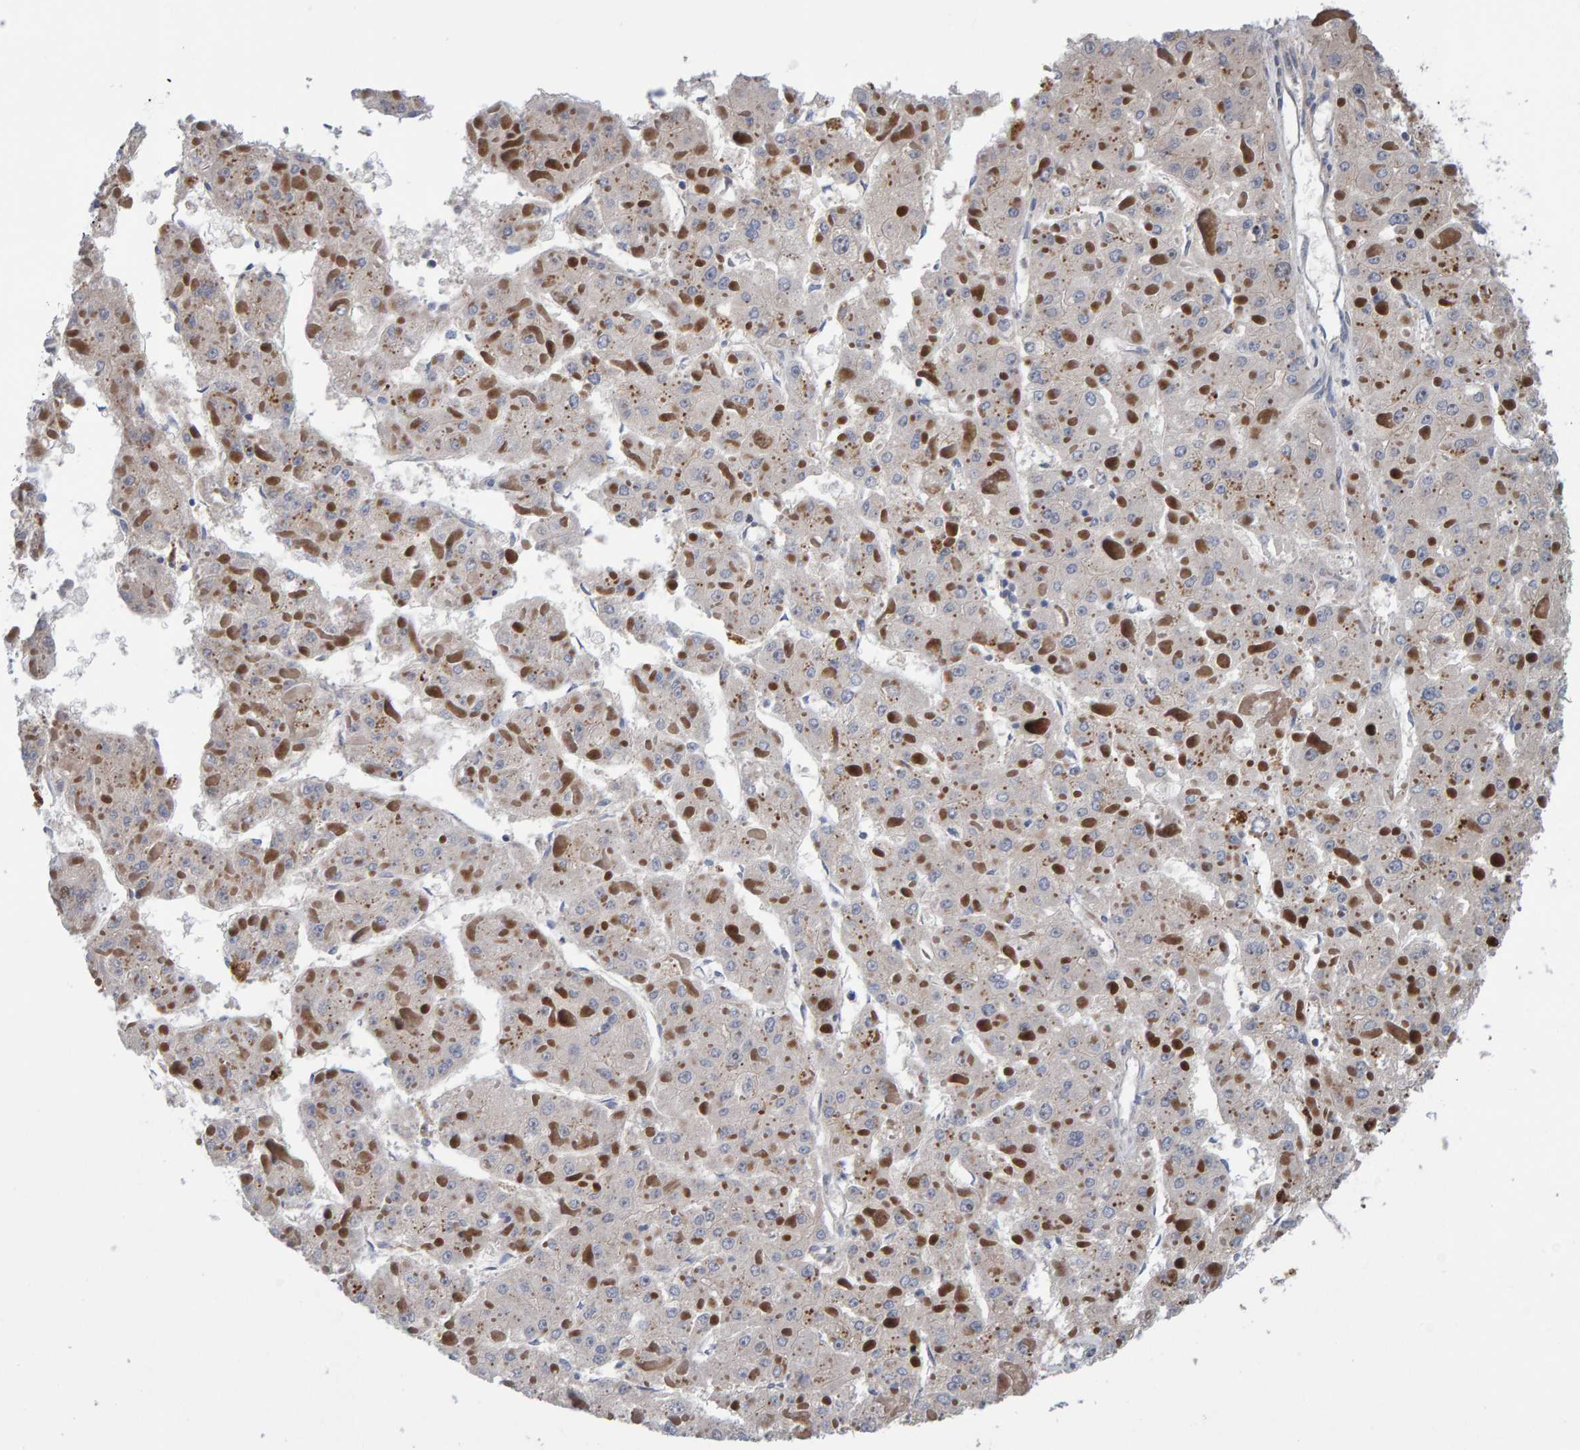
{"staining": {"intensity": "moderate", "quantity": "25%-75%", "location": "cytoplasmic/membranous"}, "tissue": "liver cancer", "cell_type": "Tumor cells", "image_type": "cancer", "snomed": [{"axis": "morphology", "description": "Carcinoma, Hepatocellular, NOS"}, {"axis": "topography", "description": "Liver"}], "caption": "Immunohistochemical staining of liver hepatocellular carcinoma exhibits medium levels of moderate cytoplasmic/membranous staining in about 25%-75% of tumor cells. The protein is stained brown, and the nuclei are stained in blue (DAB (3,3'-diaminobenzidine) IHC with brightfield microscopy, high magnification).", "gene": "MFSD6L", "patient": {"sex": "female", "age": 73}}